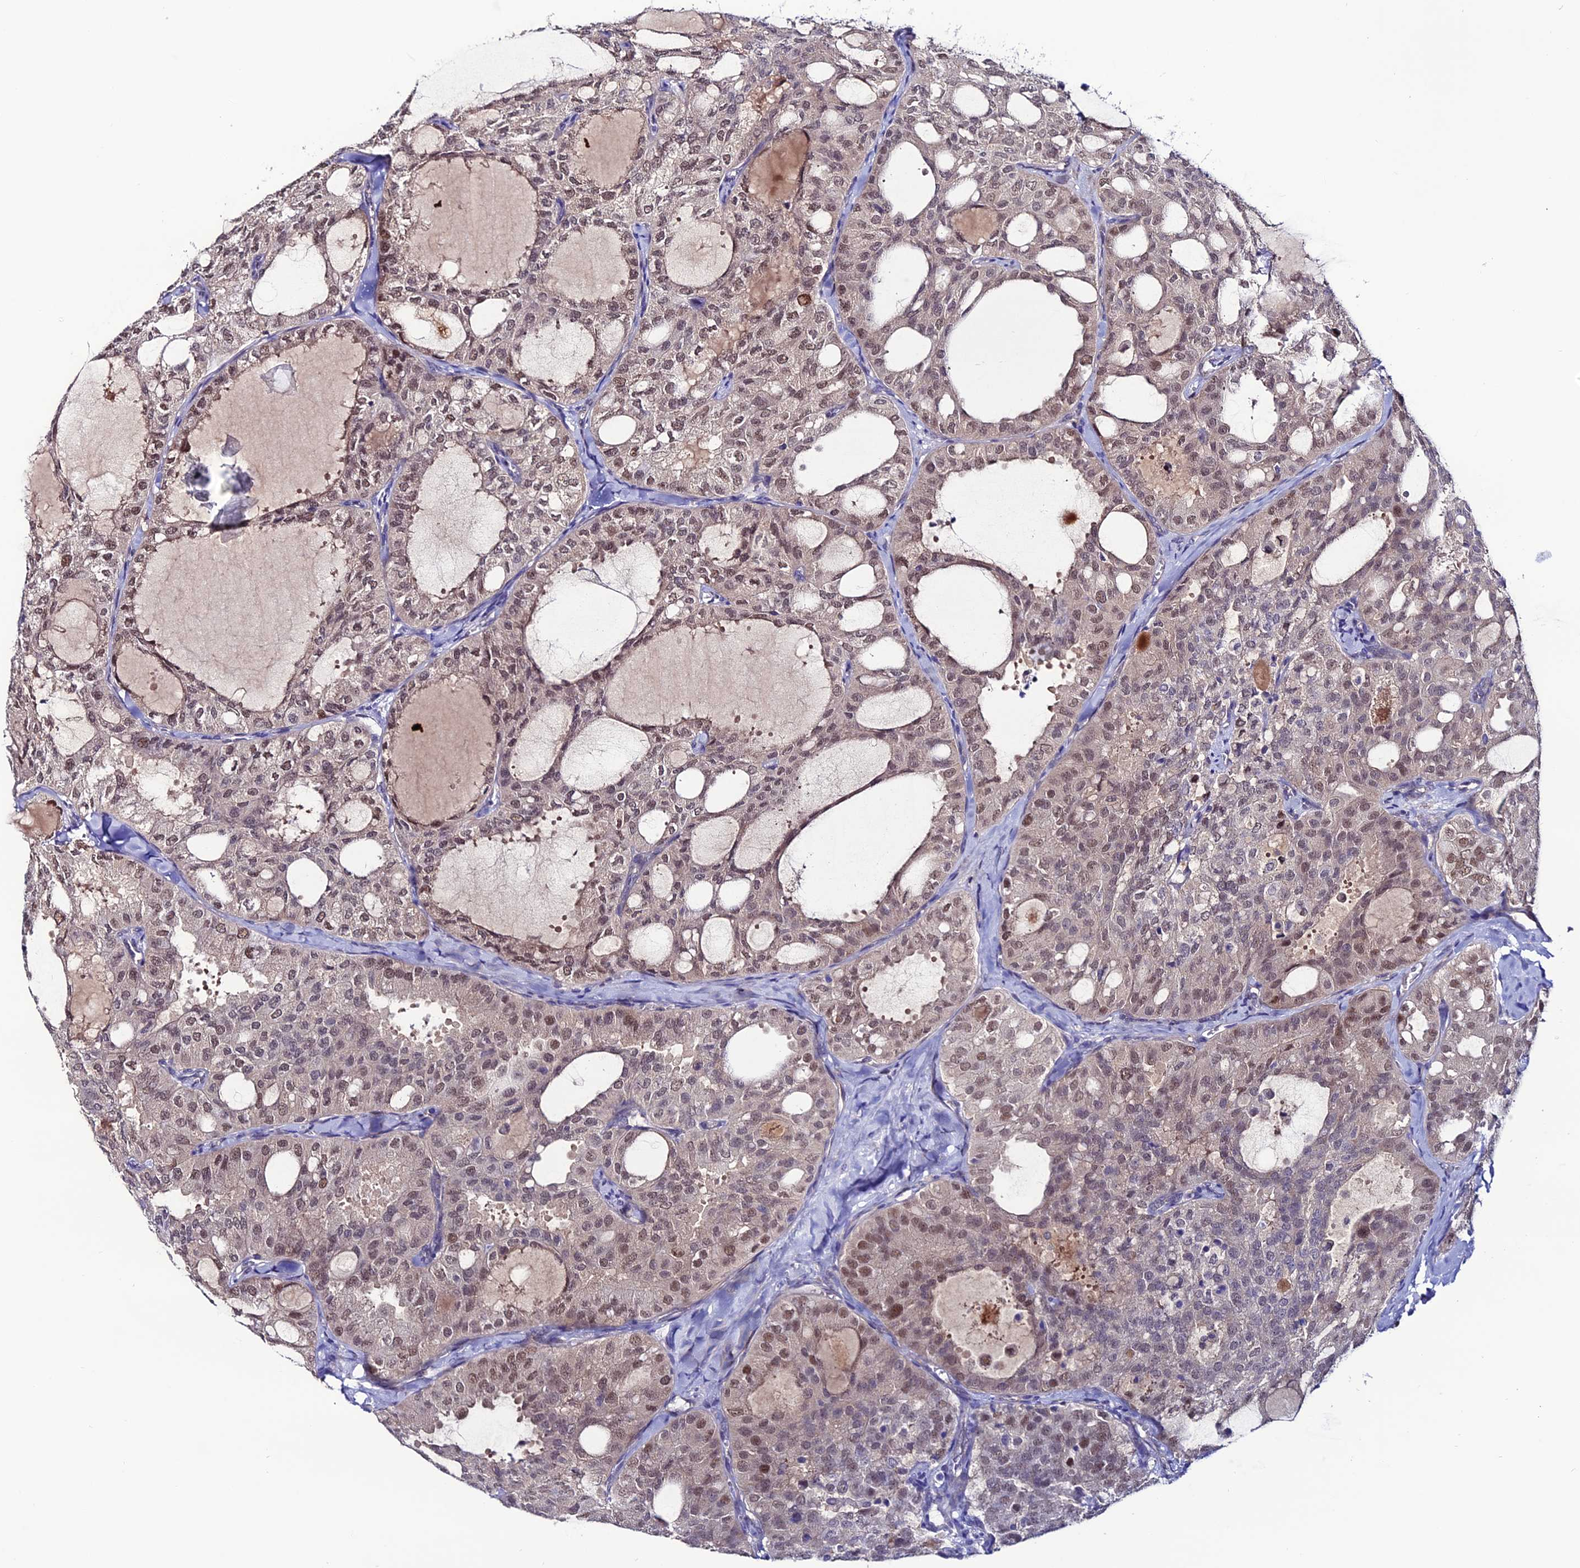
{"staining": {"intensity": "moderate", "quantity": "<25%", "location": "nuclear"}, "tissue": "thyroid cancer", "cell_type": "Tumor cells", "image_type": "cancer", "snomed": [{"axis": "morphology", "description": "Follicular adenoma carcinoma, NOS"}, {"axis": "topography", "description": "Thyroid gland"}], "caption": "Brown immunohistochemical staining in thyroid cancer reveals moderate nuclear staining in about <25% of tumor cells.", "gene": "FZD8", "patient": {"sex": "male", "age": 75}}